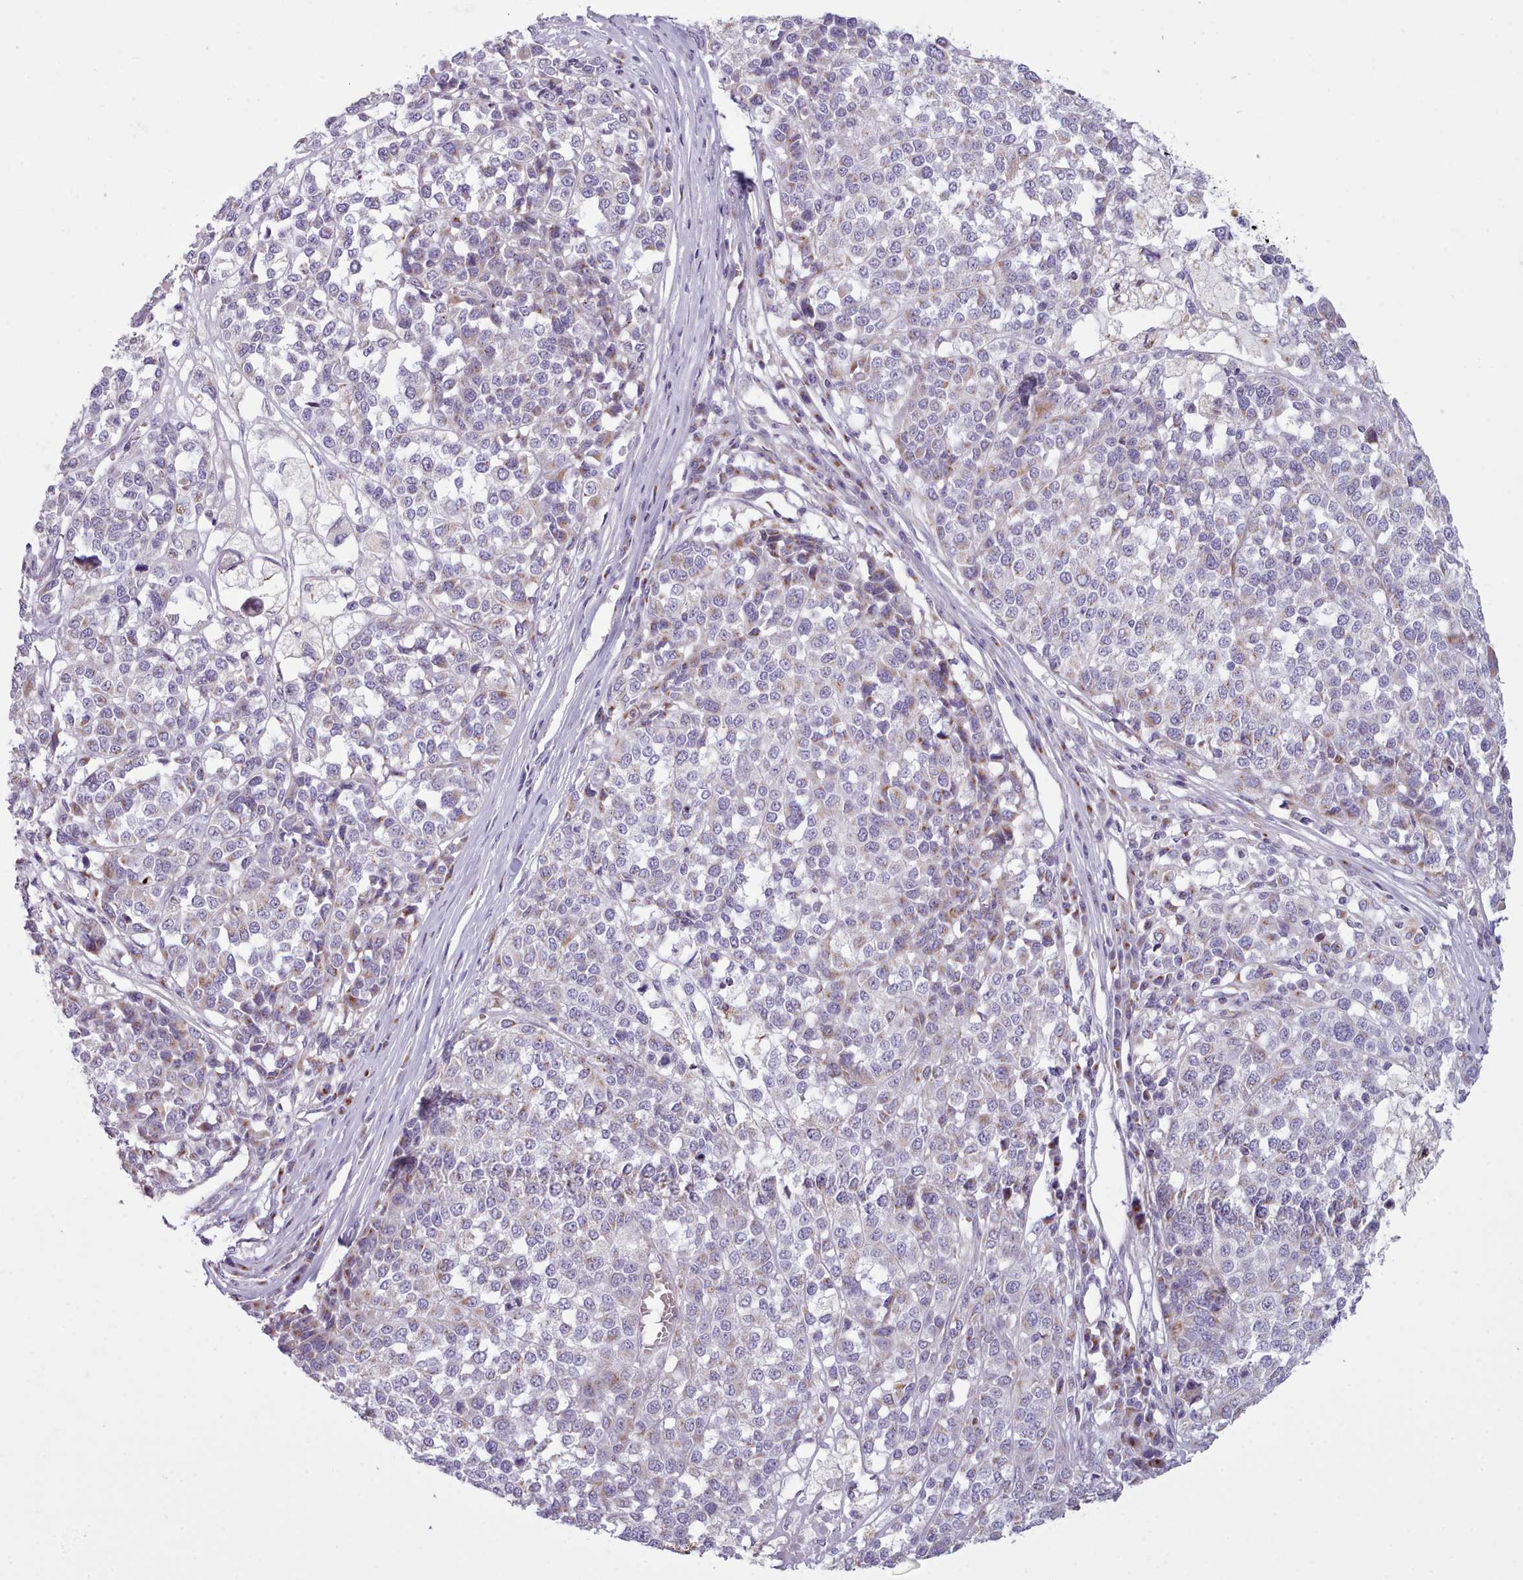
{"staining": {"intensity": "weak", "quantity": "<25%", "location": "cytoplasmic/membranous"}, "tissue": "melanoma", "cell_type": "Tumor cells", "image_type": "cancer", "snomed": [{"axis": "morphology", "description": "Malignant melanoma, Metastatic site"}, {"axis": "topography", "description": "Lymph node"}], "caption": "Malignant melanoma (metastatic site) stained for a protein using IHC demonstrates no positivity tumor cells.", "gene": "SLC52A3", "patient": {"sex": "male", "age": 44}}